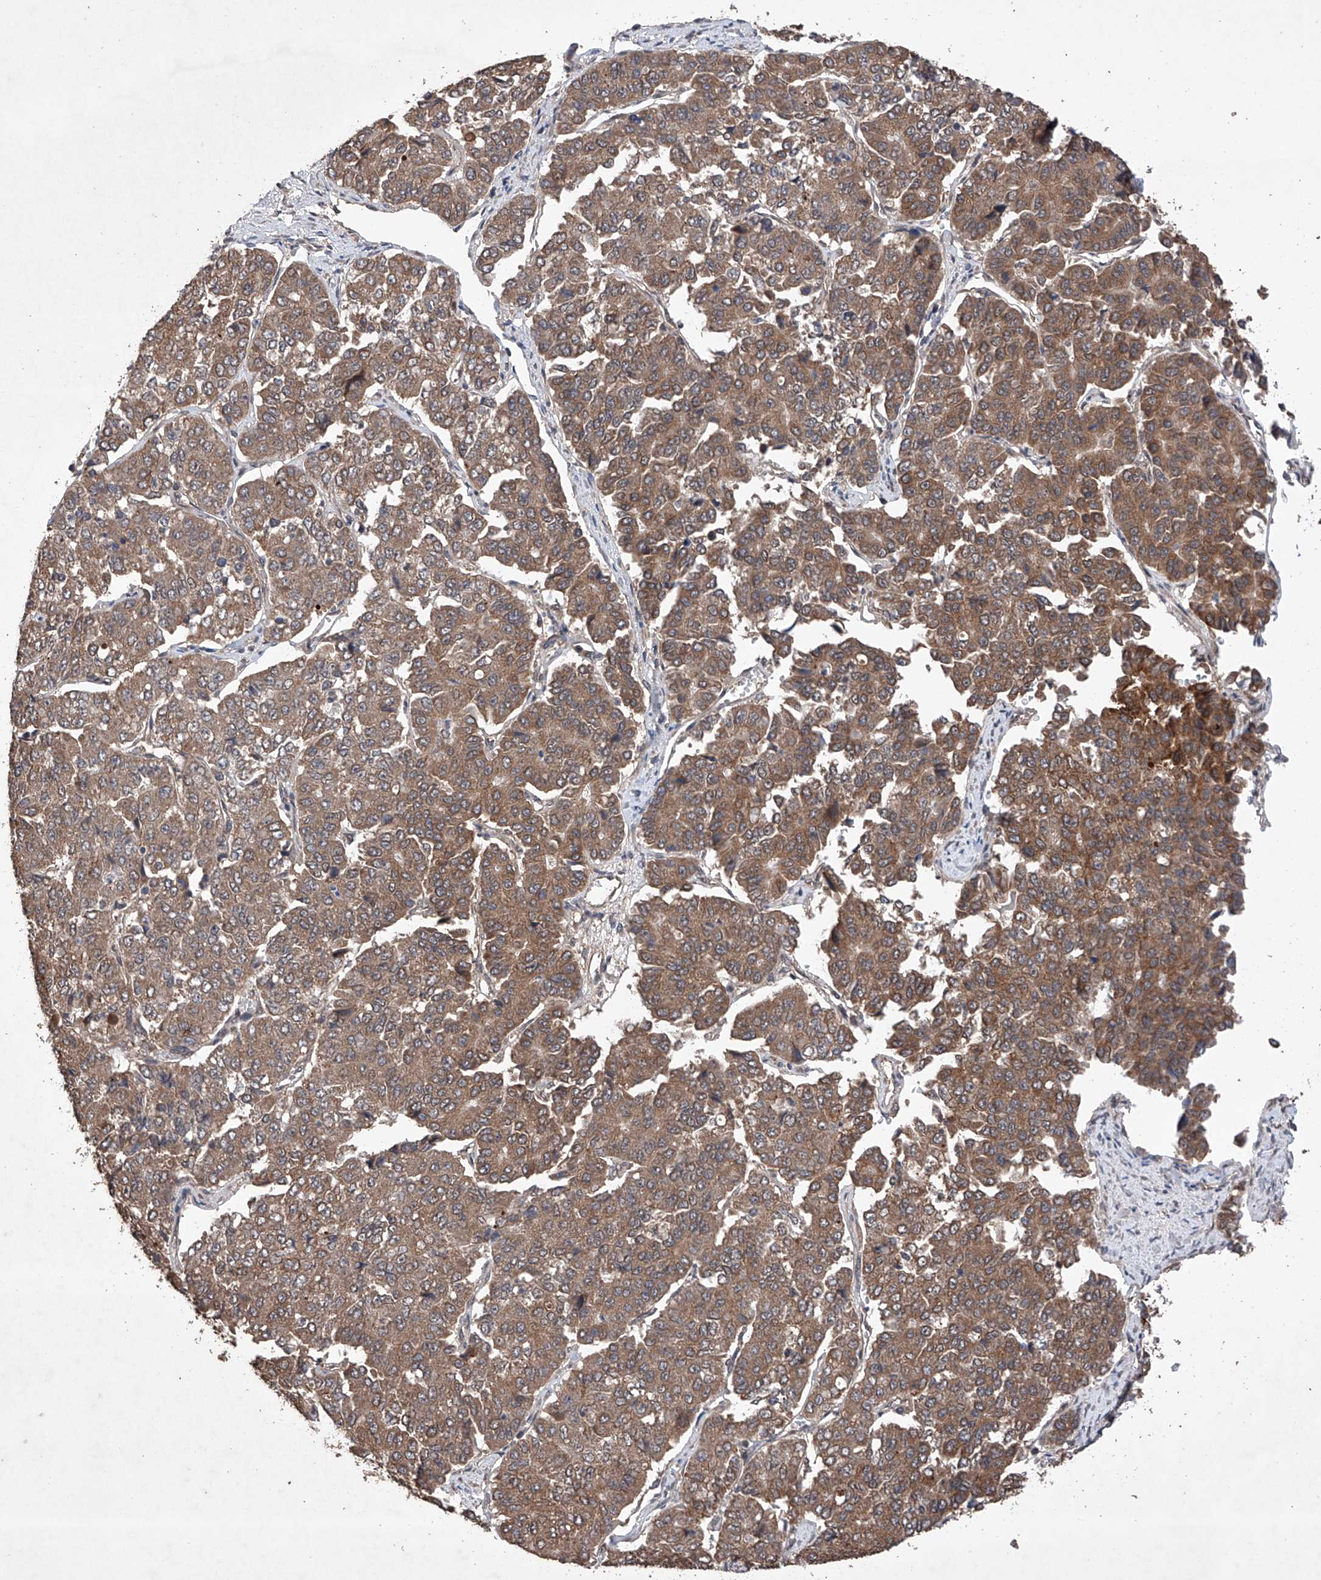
{"staining": {"intensity": "moderate", "quantity": ">75%", "location": "cytoplasmic/membranous"}, "tissue": "pancreatic cancer", "cell_type": "Tumor cells", "image_type": "cancer", "snomed": [{"axis": "morphology", "description": "Adenocarcinoma, NOS"}, {"axis": "topography", "description": "Pancreas"}], "caption": "The immunohistochemical stain highlights moderate cytoplasmic/membranous expression in tumor cells of pancreatic cancer tissue. The protein is shown in brown color, while the nuclei are stained blue.", "gene": "LURAP1", "patient": {"sex": "male", "age": 50}}